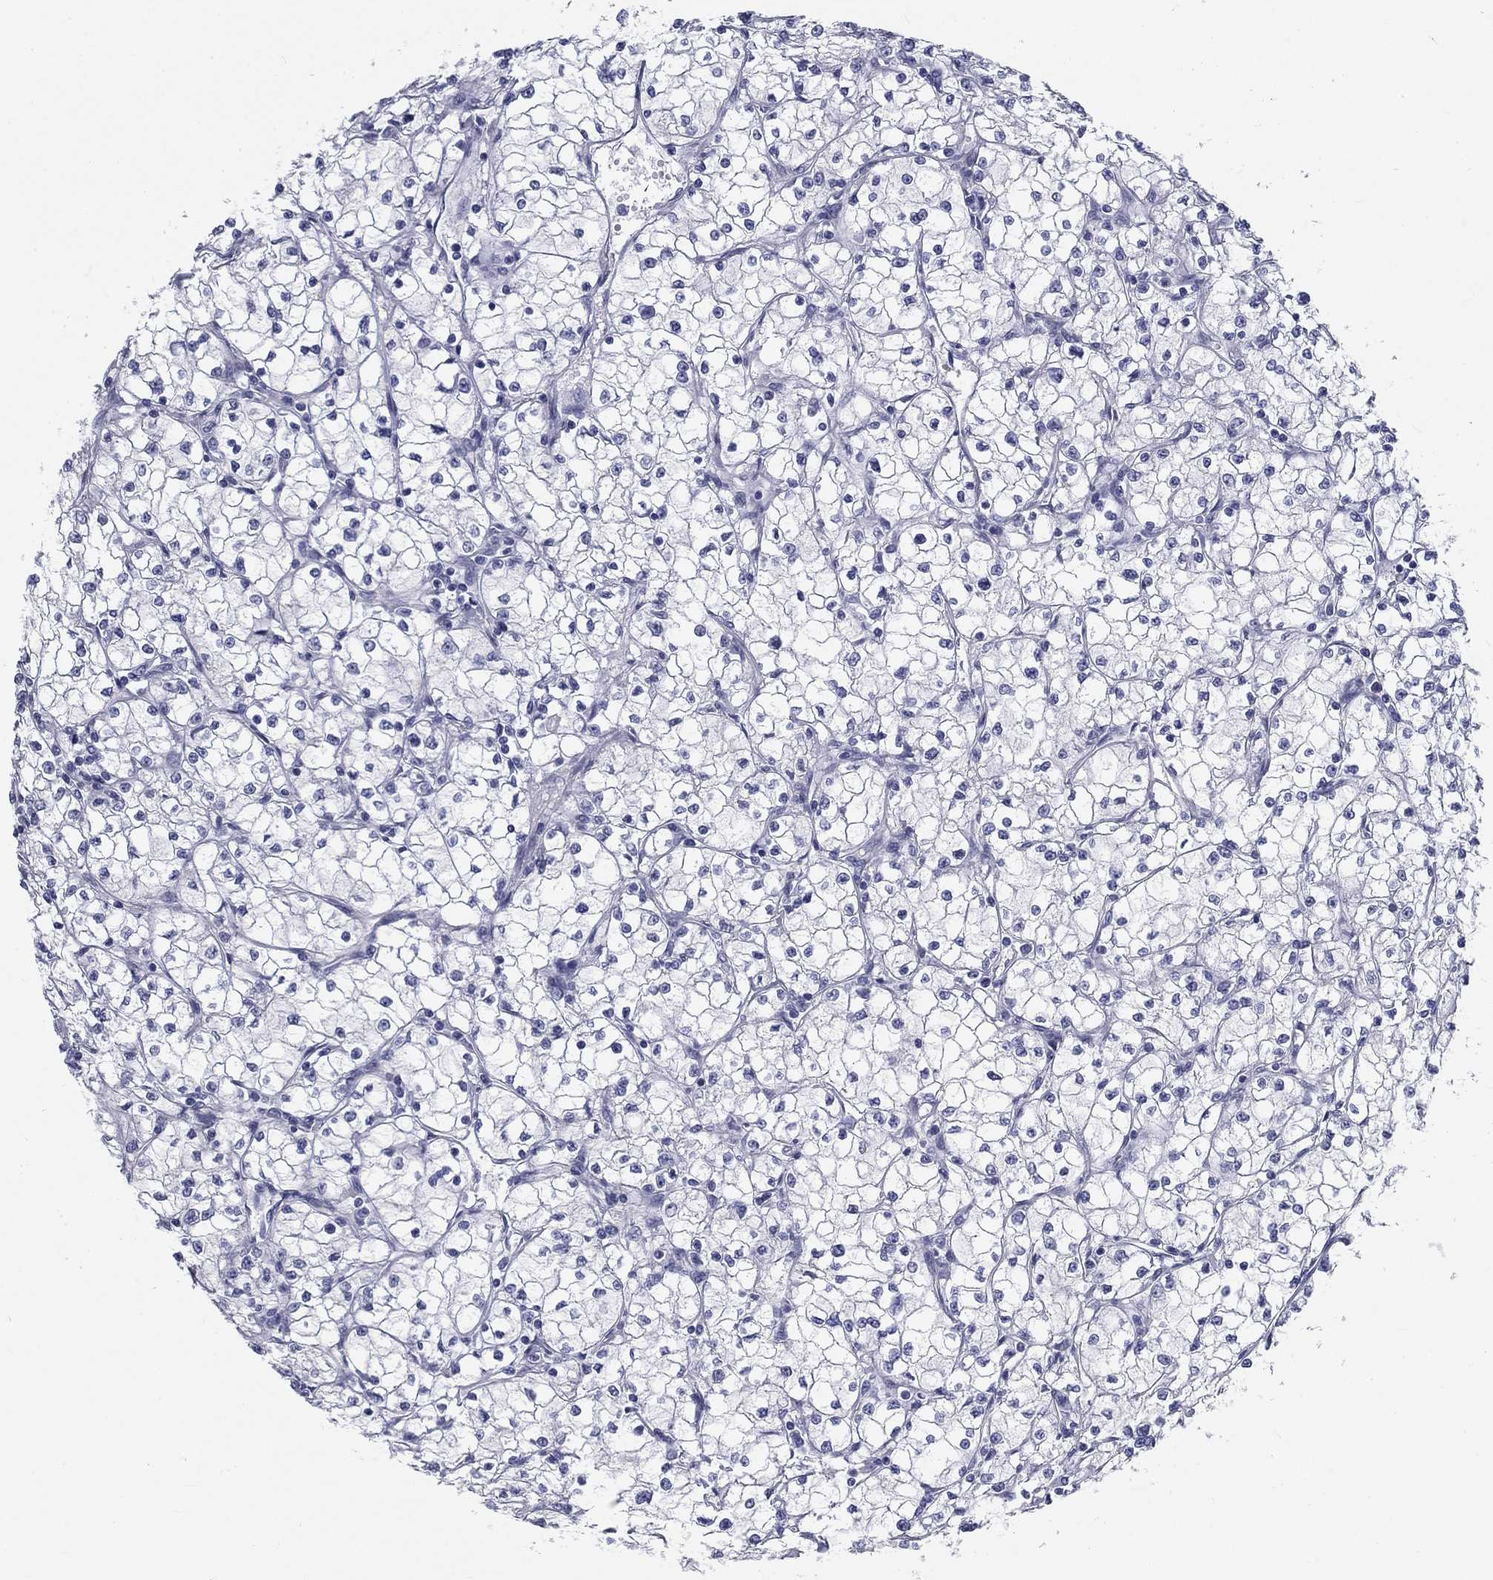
{"staining": {"intensity": "negative", "quantity": "none", "location": "none"}, "tissue": "renal cancer", "cell_type": "Tumor cells", "image_type": "cancer", "snomed": [{"axis": "morphology", "description": "Adenocarcinoma, NOS"}, {"axis": "topography", "description": "Kidney"}], "caption": "Immunohistochemistry (IHC) of human renal cancer (adenocarcinoma) displays no expression in tumor cells.", "gene": "GALNTL5", "patient": {"sex": "male", "age": 67}}